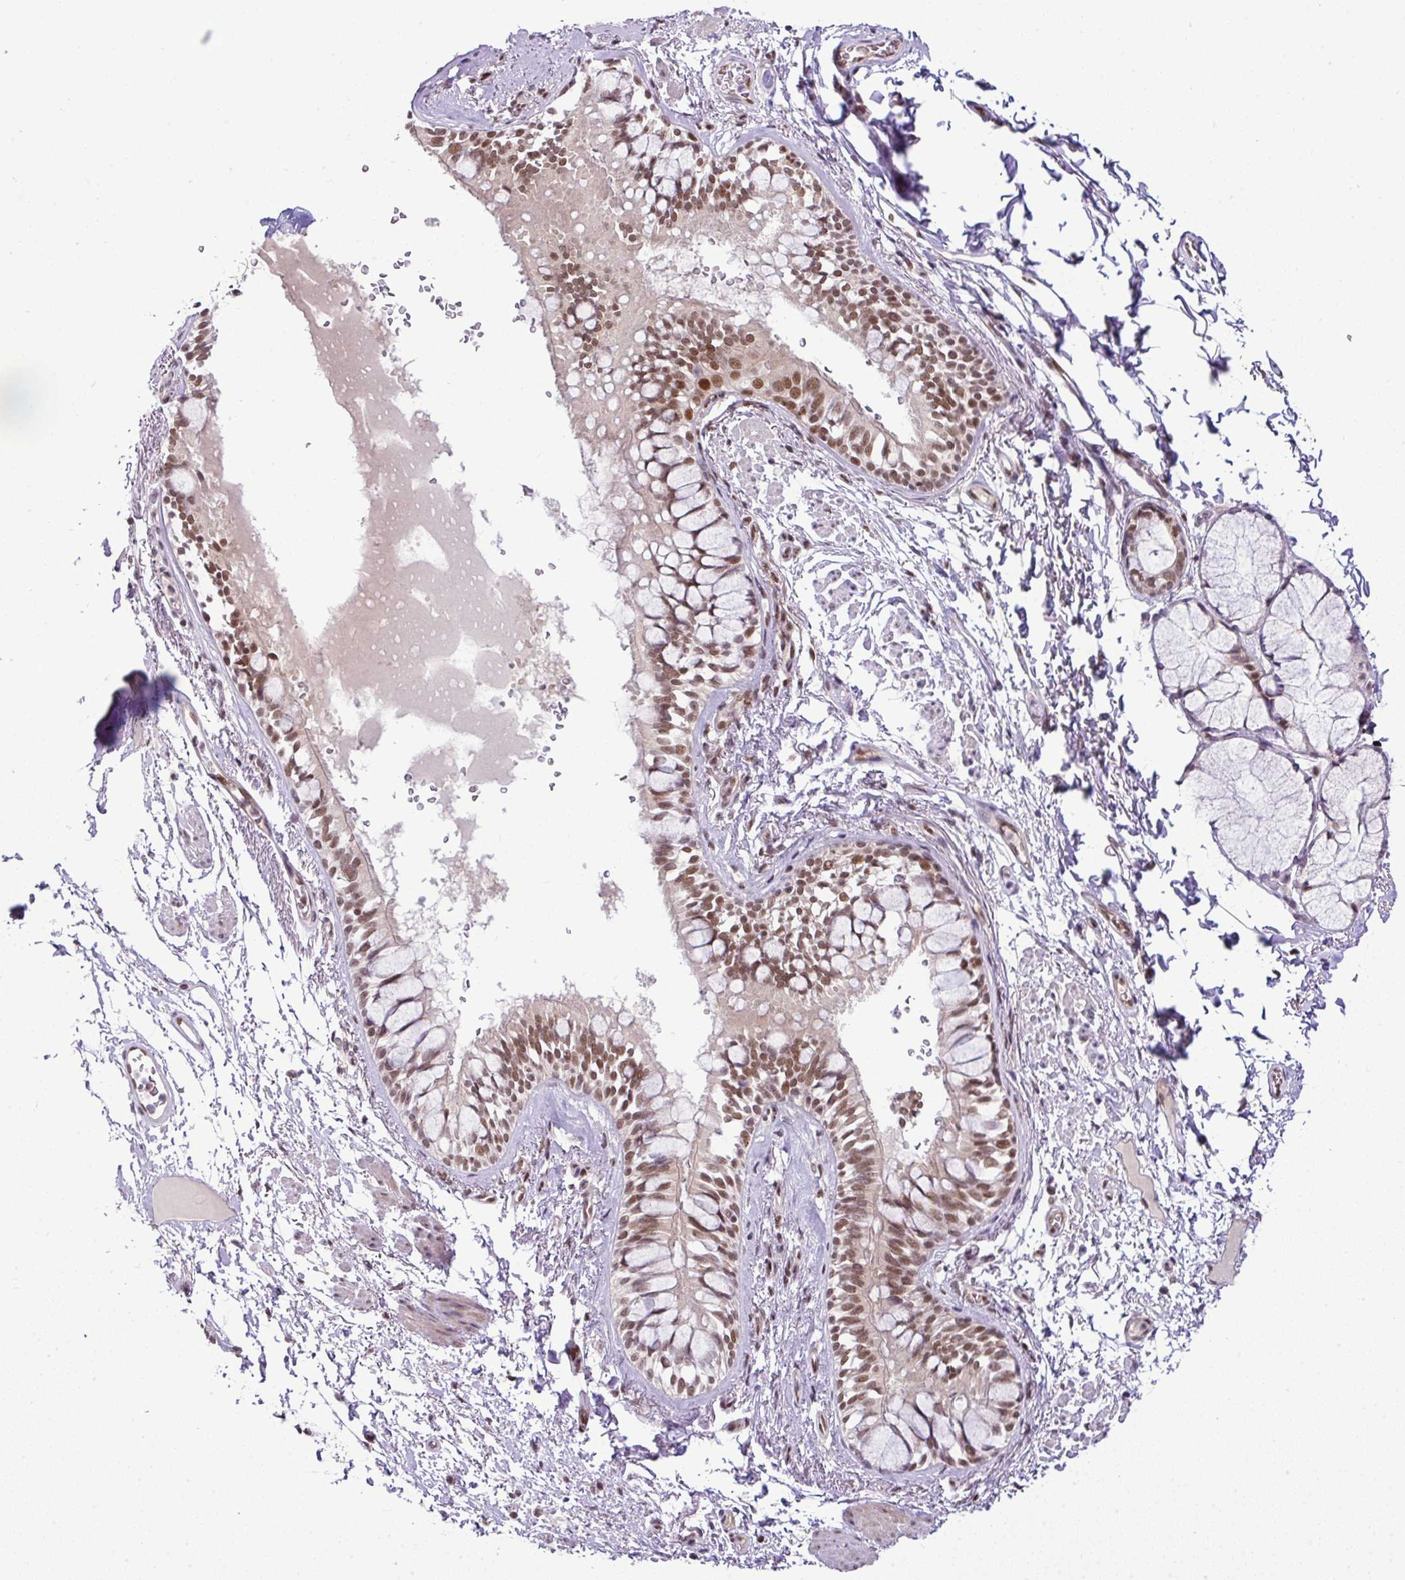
{"staining": {"intensity": "strong", "quantity": ">75%", "location": "nuclear"}, "tissue": "bronchus", "cell_type": "Respiratory epithelial cells", "image_type": "normal", "snomed": [{"axis": "morphology", "description": "Normal tissue, NOS"}, {"axis": "topography", "description": "Bronchus"}], "caption": "Bronchus stained with IHC demonstrates strong nuclear positivity in about >75% of respiratory epithelial cells.", "gene": "PGAP4", "patient": {"sex": "male", "age": 70}}